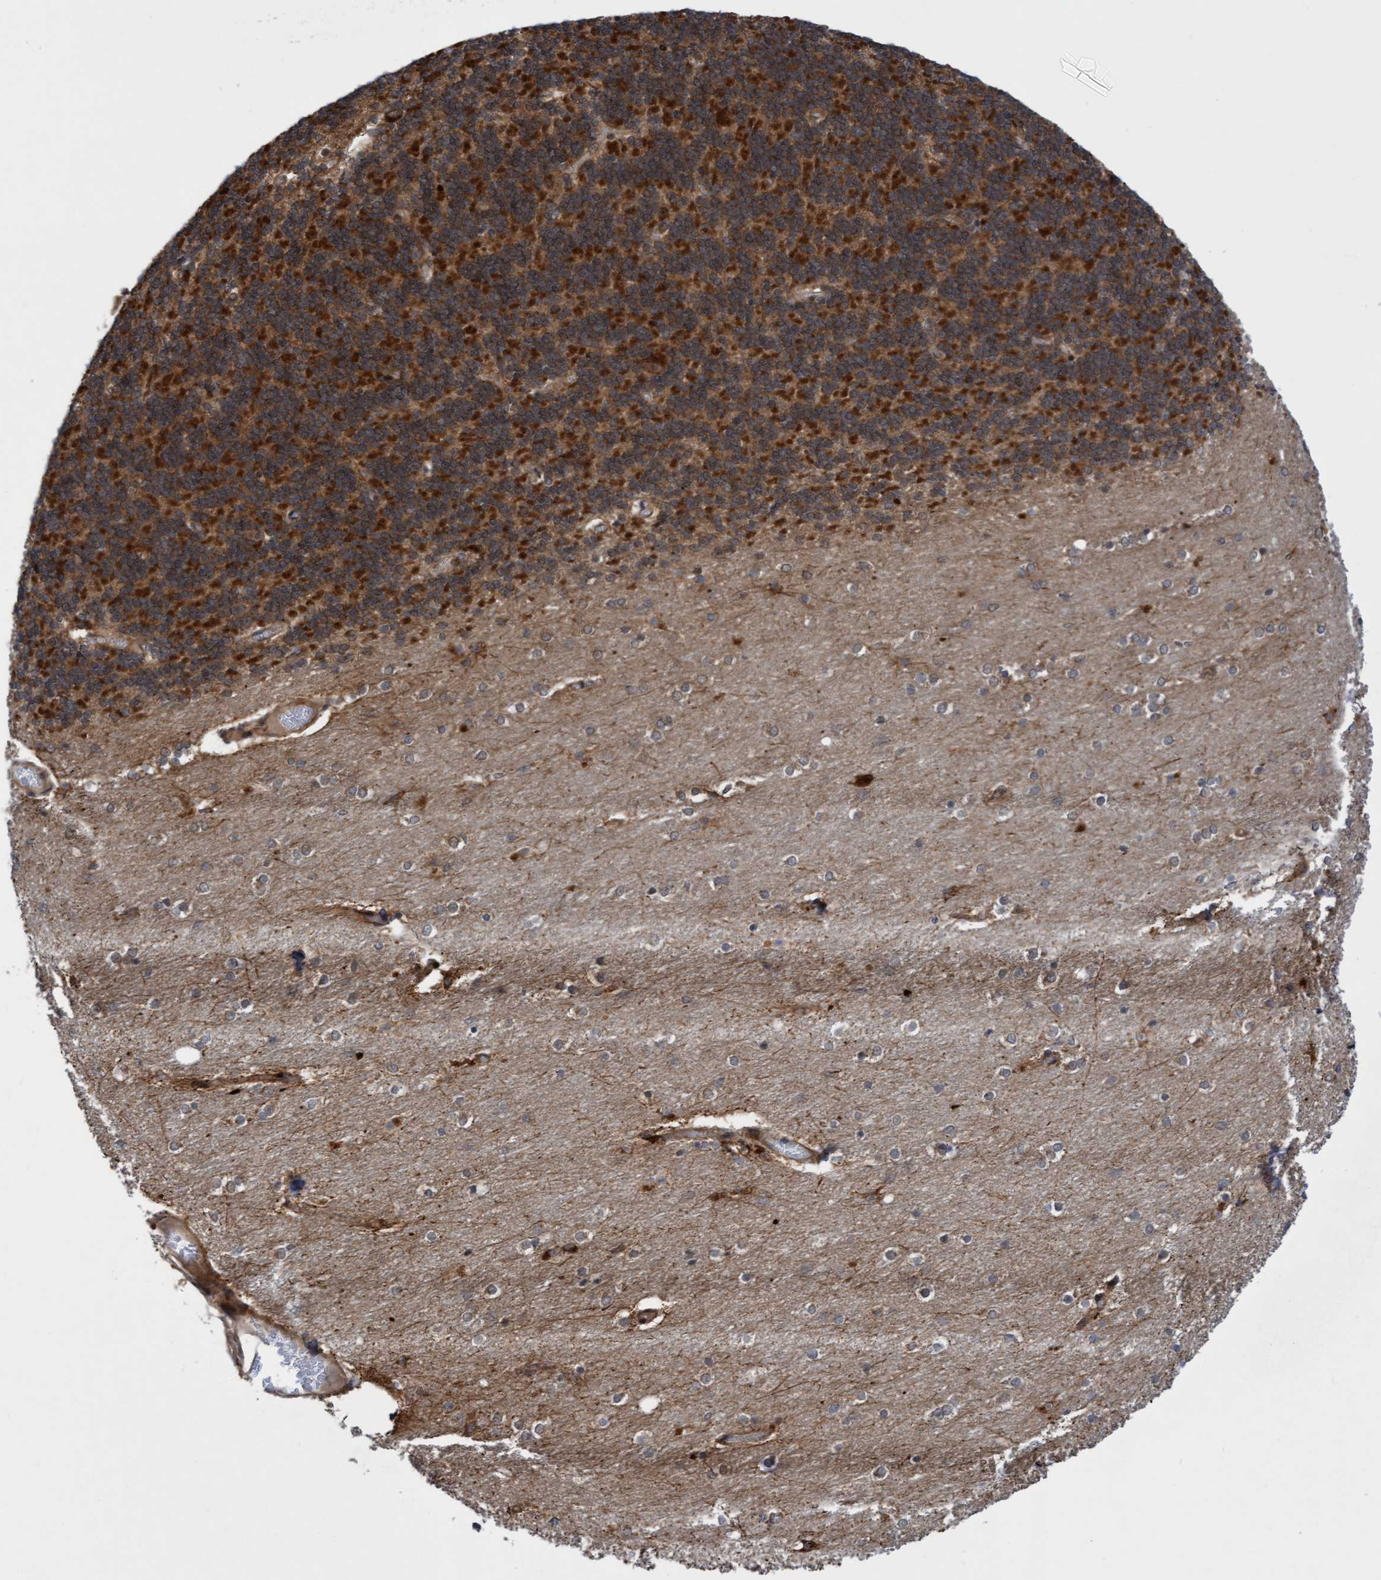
{"staining": {"intensity": "strong", "quantity": ">75%", "location": "cytoplasmic/membranous"}, "tissue": "cerebellum", "cell_type": "Cells in granular layer", "image_type": "normal", "snomed": [{"axis": "morphology", "description": "Normal tissue, NOS"}, {"axis": "topography", "description": "Cerebellum"}], "caption": "There is high levels of strong cytoplasmic/membranous positivity in cells in granular layer of unremarkable cerebellum, as demonstrated by immunohistochemical staining (brown color).", "gene": "ITFG1", "patient": {"sex": "female", "age": 54}}